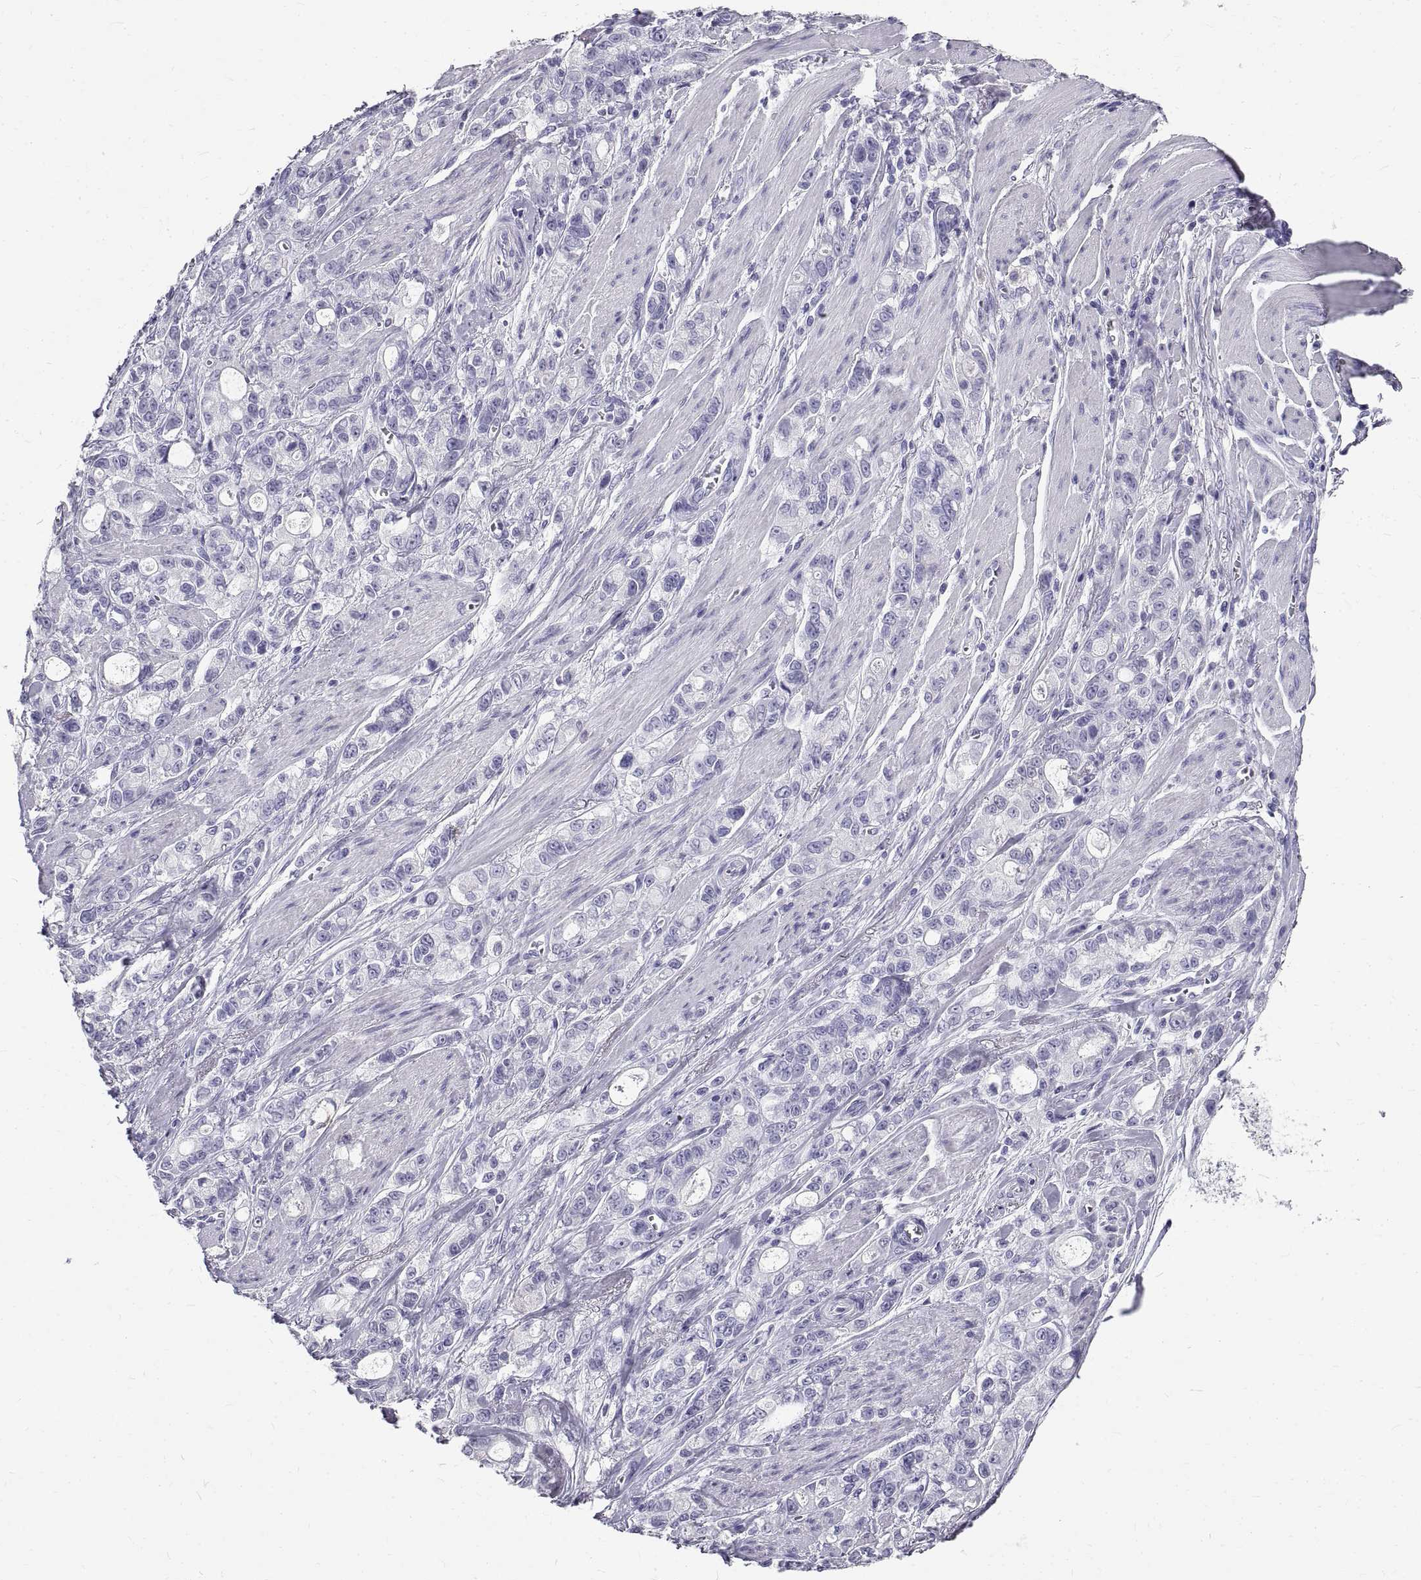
{"staining": {"intensity": "negative", "quantity": "none", "location": "none"}, "tissue": "stomach cancer", "cell_type": "Tumor cells", "image_type": "cancer", "snomed": [{"axis": "morphology", "description": "Adenocarcinoma, NOS"}, {"axis": "topography", "description": "Stomach"}], "caption": "Immunohistochemical staining of stomach cancer (adenocarcinoma) shows no significant positivity in tumor cells.", "gene": "GNG12", "patient": {"sex": "male", "age": 63}}